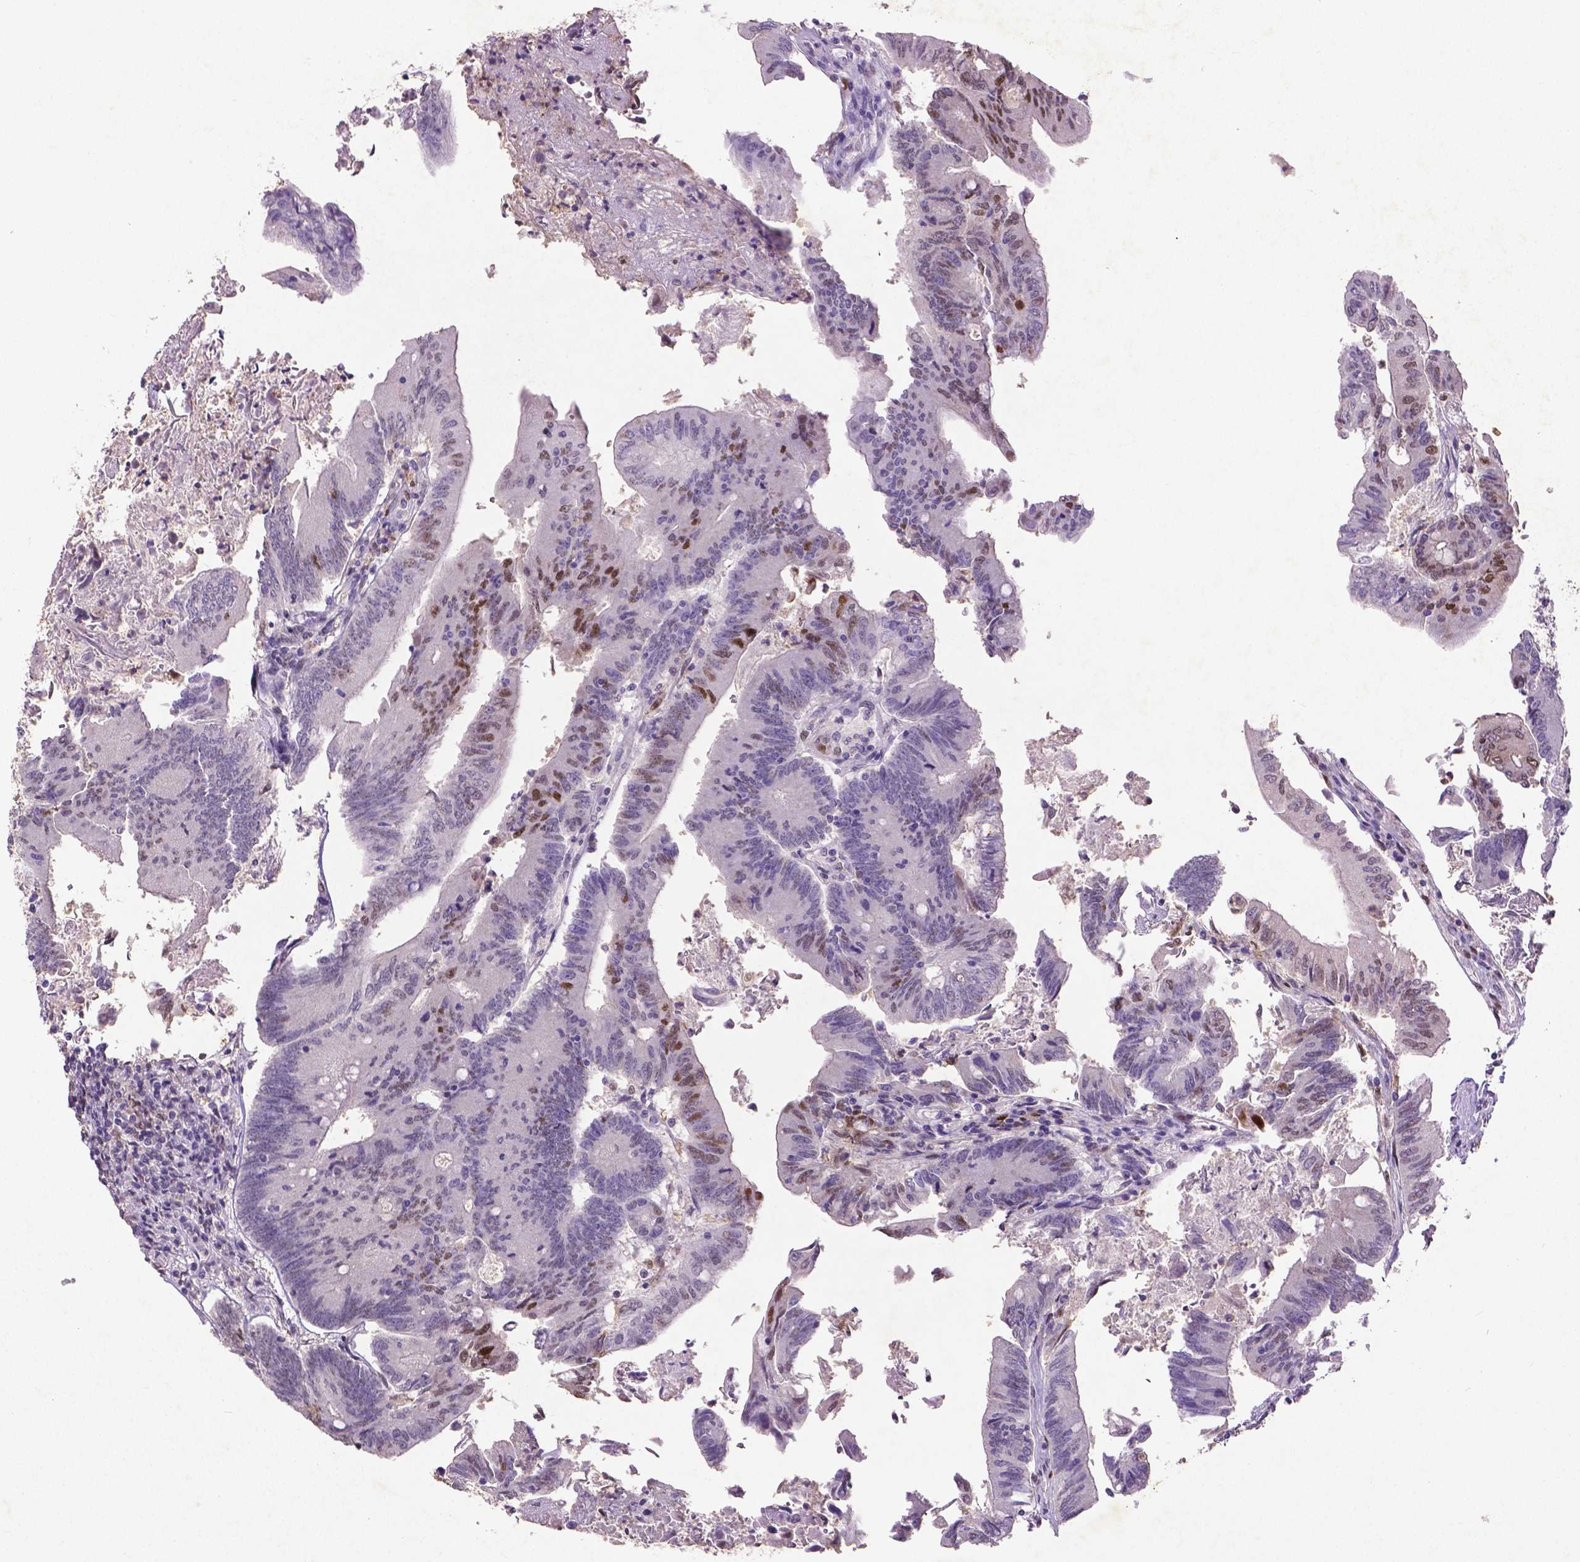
{"staining": {"intensity": "moderate", "quantity": "<25%", "location": "nuclear"}, "tissue": "colorectal cancer", "cell_type": "Tumor cells", "image_type": "cancer", "snomed": [{"axis": "morphology", "description": "Adenocarcinoma, NOS"}, {"axis": "topography", "description": "Colon"}], "caption": "Human adenocarcinoma (colorectal) stained with a protein marker shows moderate staining in tumor cells.", "gene": "CDKN1A", "patient": {"sex": "female", "age": 70}}